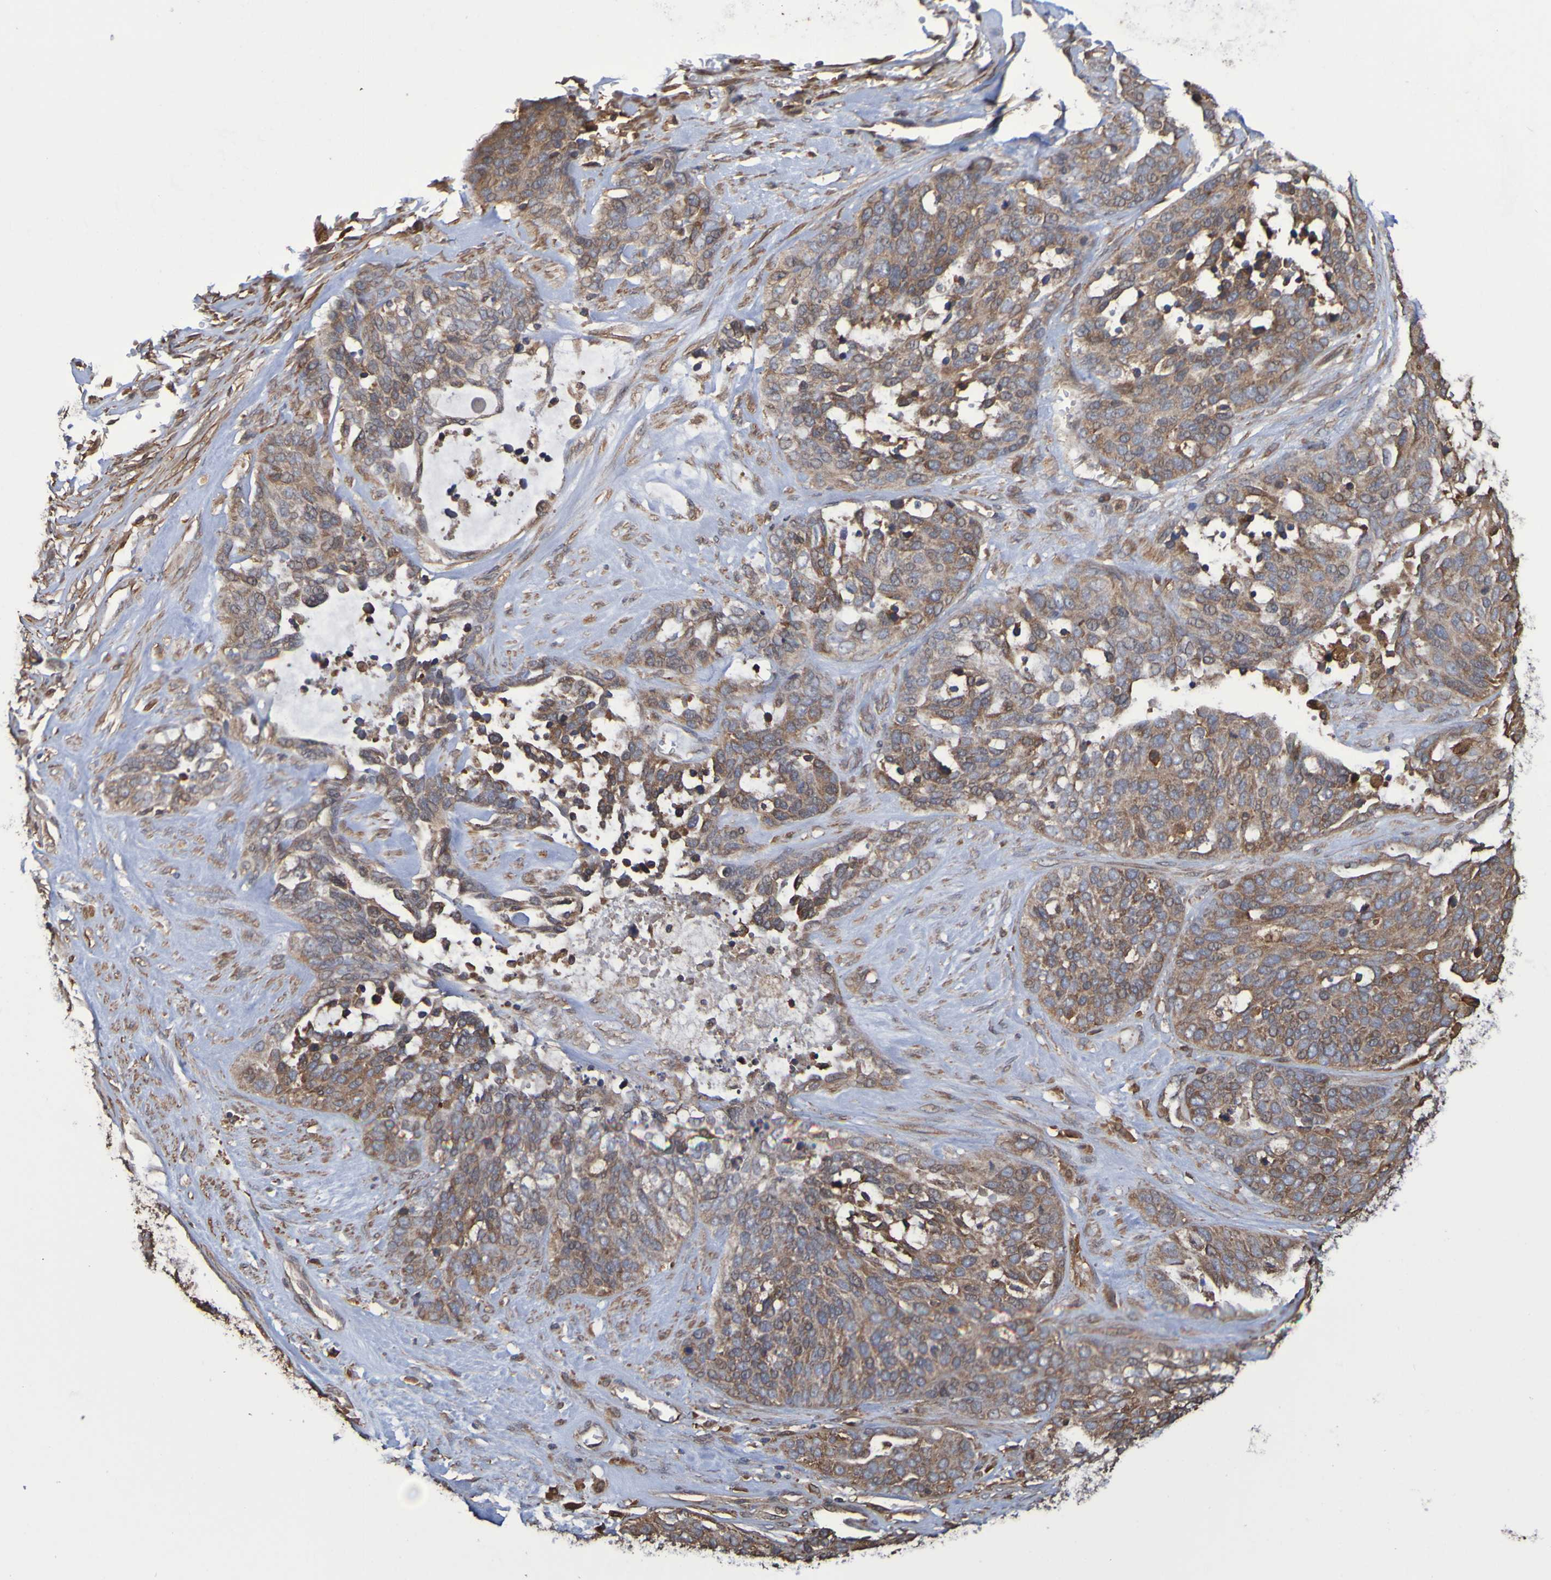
{"staining": {"intensity": "weak", "quantity": "25%-75%", "location": "cytoplasmic/membranous"}, "tissue": "ovarian cancer", "cell_type": "Tumor cells", "image_type": "cancer", "snomed": [{"axis": "morphology", "description": "Cystadenocarcinoma, serous, NOS"}, {"axis": "topography", "description": "Ovary"}], "caption": "This is an image of immunohistochemistry (IHC) staining of ovarian serous cystadenocarcinoma, which shows weak expression in the cytoplasmic/membranous of tumor cells.", "gene": "RAB11A", "patient": {"sex": "female", "age": 44}}